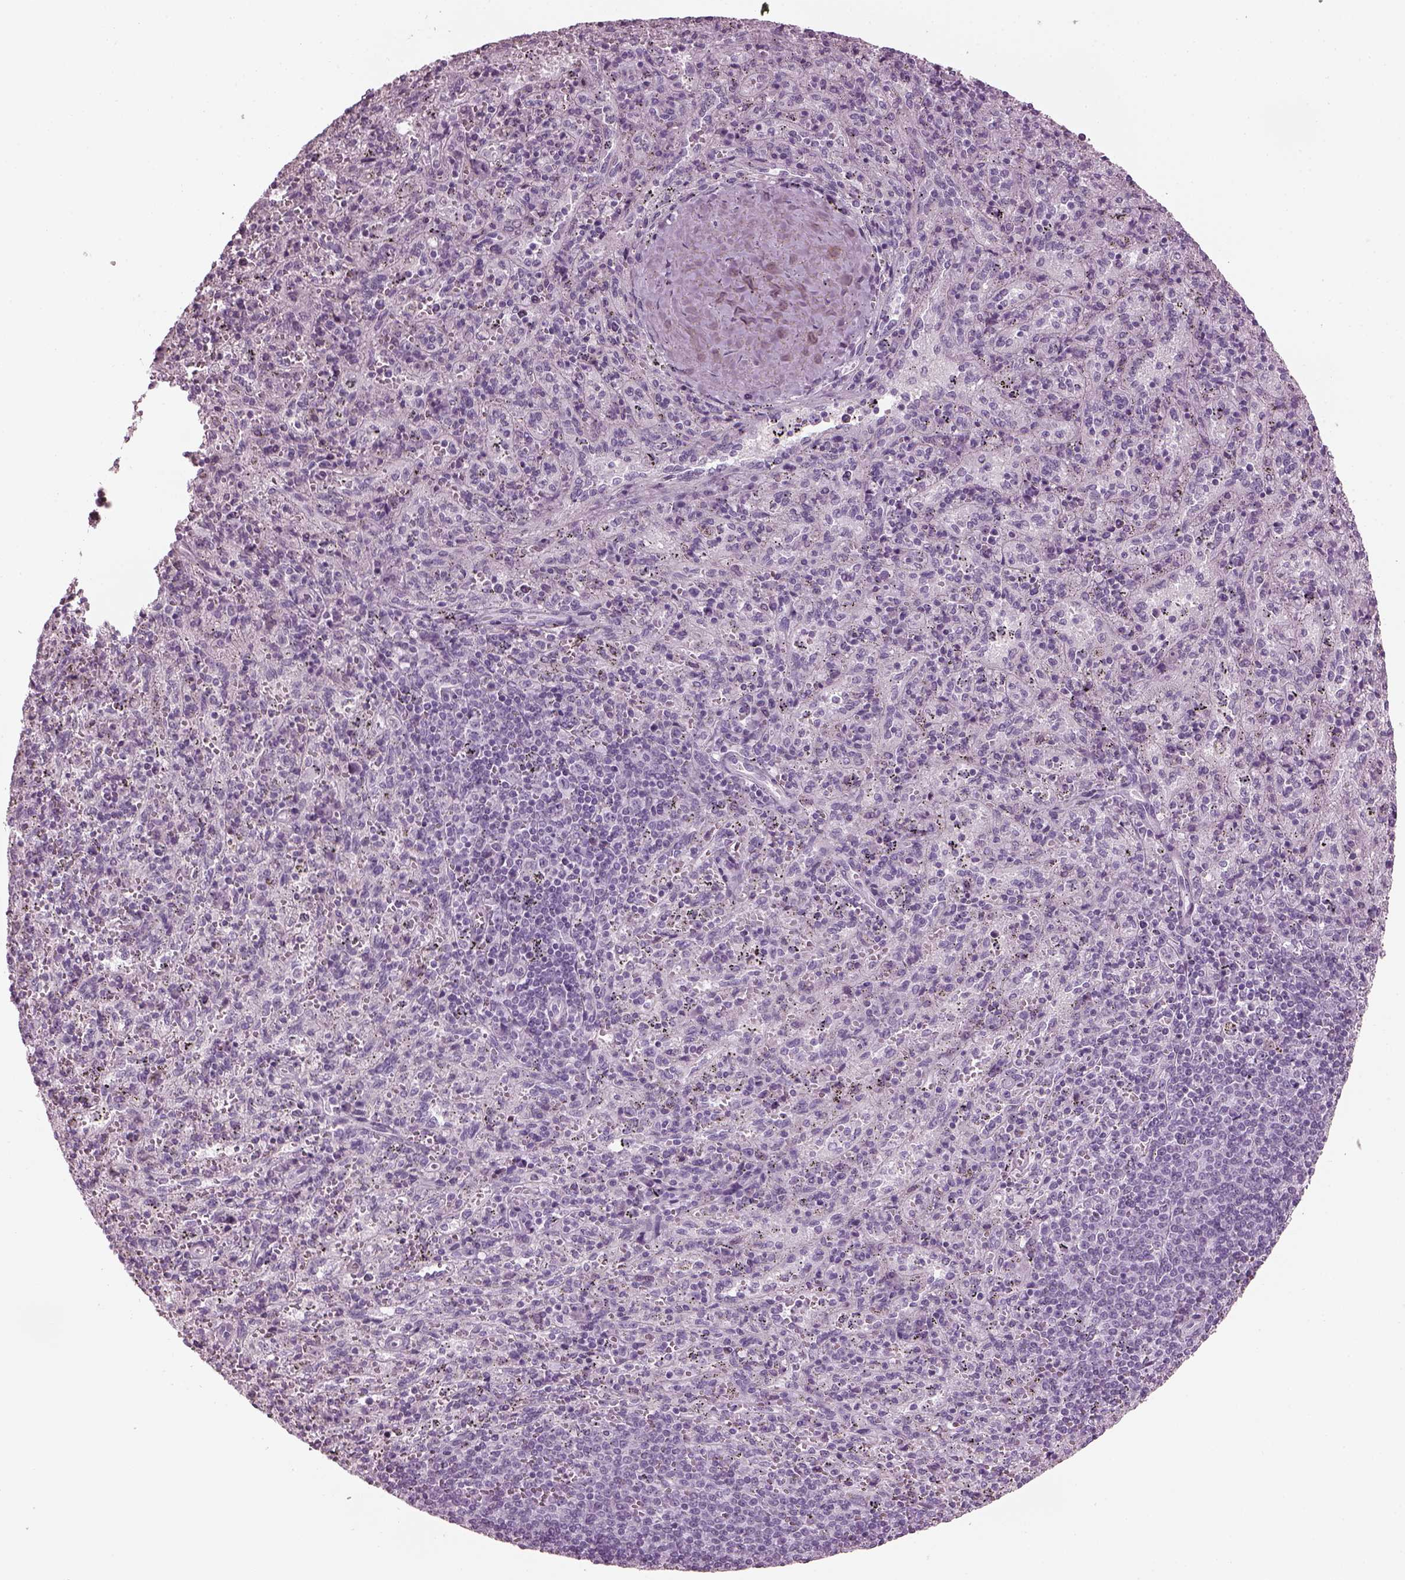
{"staining": {"intensity": "negative", "quantity": "none", "location": "none"}, "tissue": "spleen", "cell_type": "Cells in red pulp", "image_type": "normal", "snomed": [{"axis": "morphology", "description": "Normal tissue, NOS"}, {"axis": "topography", "description": "Spleen"}], "caption": "This is a image of immunohistochemistry staining of benign spleen, which shows no expression in cells in red pulp.", "gene": "PDC", "patient": {"sex": "male", "age": 57}}